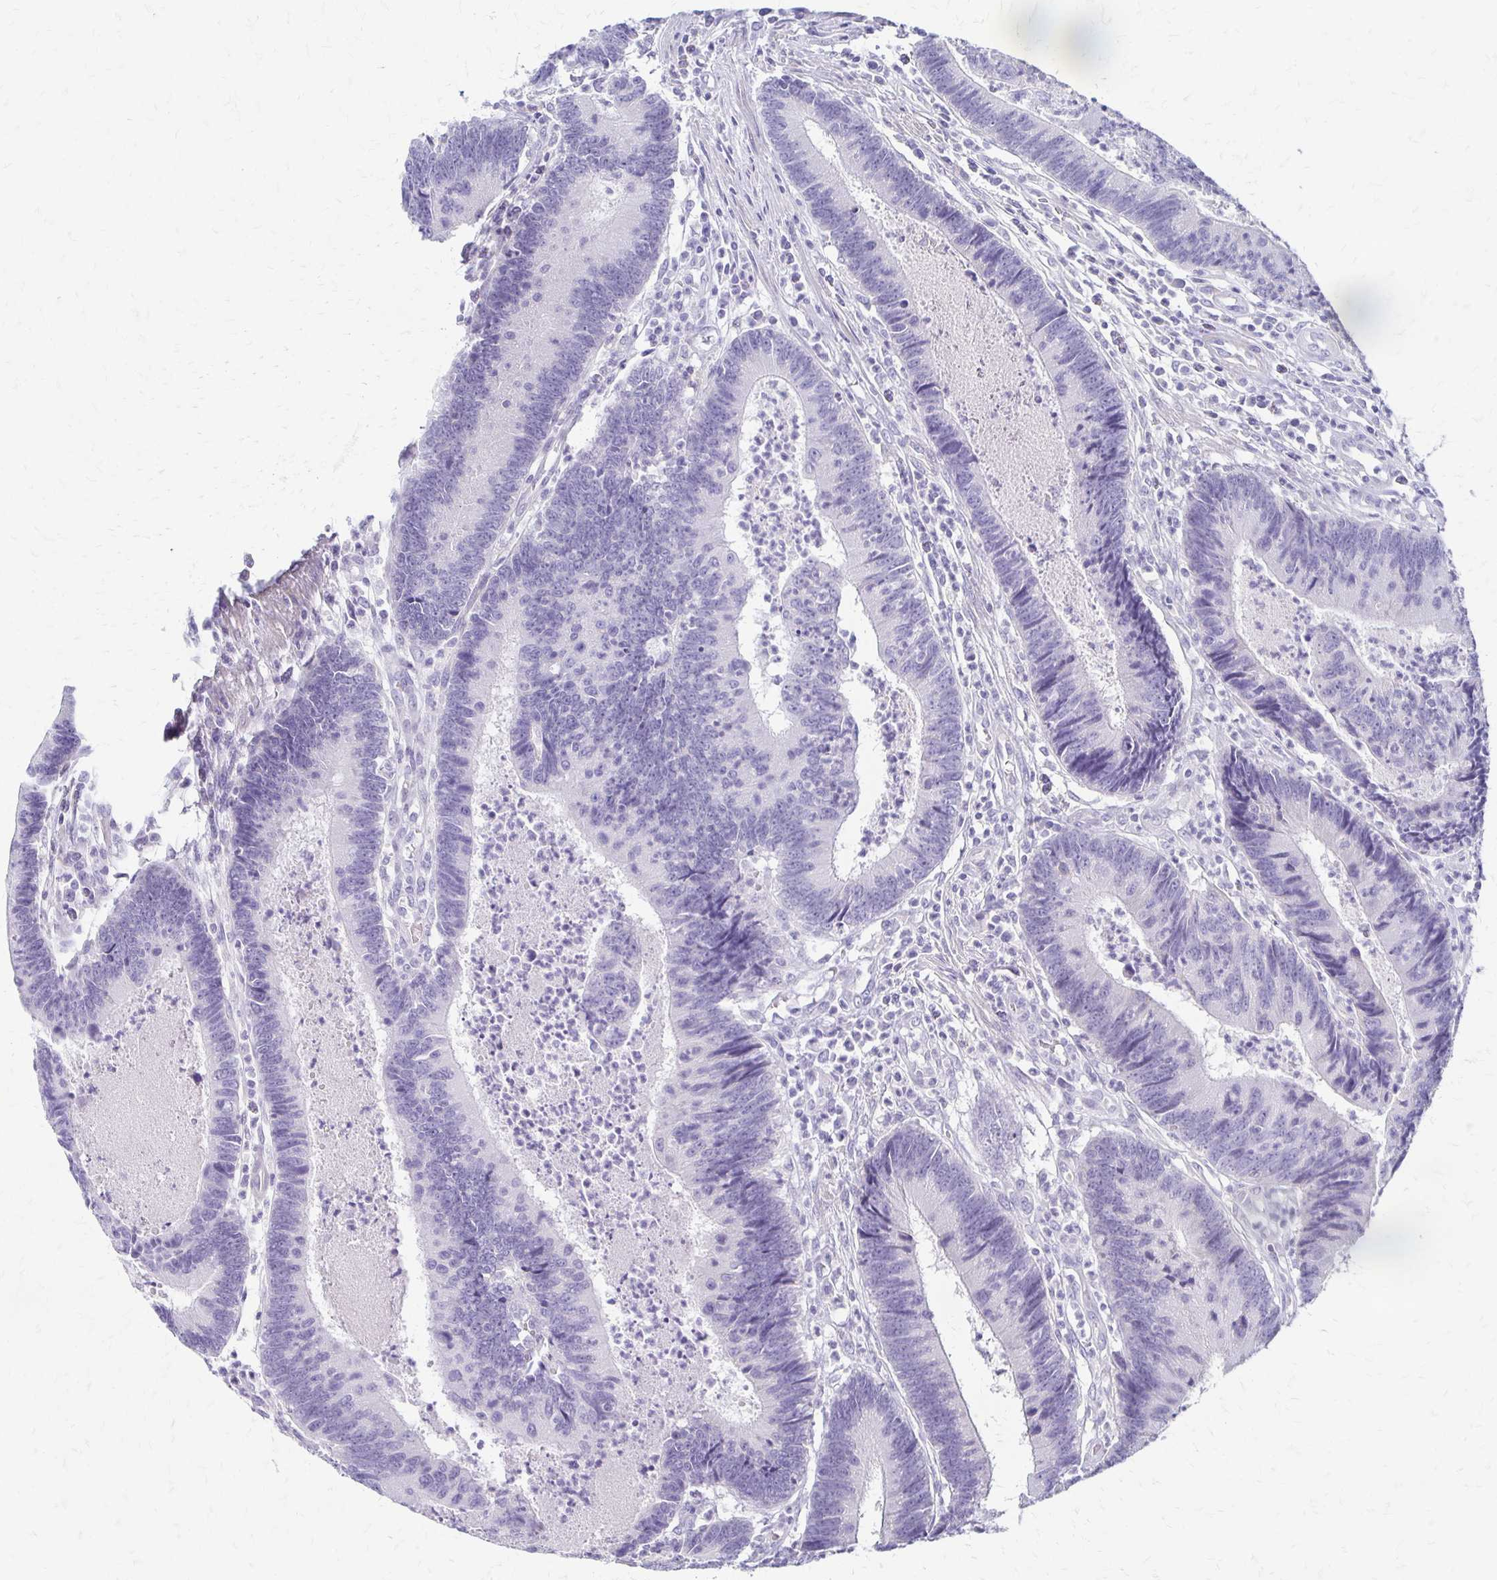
{"staining": {"intensity": "negative", "quantity": "none", "location": "none"}, "tissue": "colorectal cancer", "cell_type": "Tumor cells", "image_type": "cancer", "snomed": [{"axis": "morphology", "description": "Adenocarcinoma, NOS"}, {"axis": "topography", "description": "Colon"}], "caption": "IHC photomicrograph of human adenocarcinoma (colorectal) stained for a protein (brown), which shows no staining in tumor cells.", "gene": "IVL", "patient": {"sex": "female", "age": 67}}